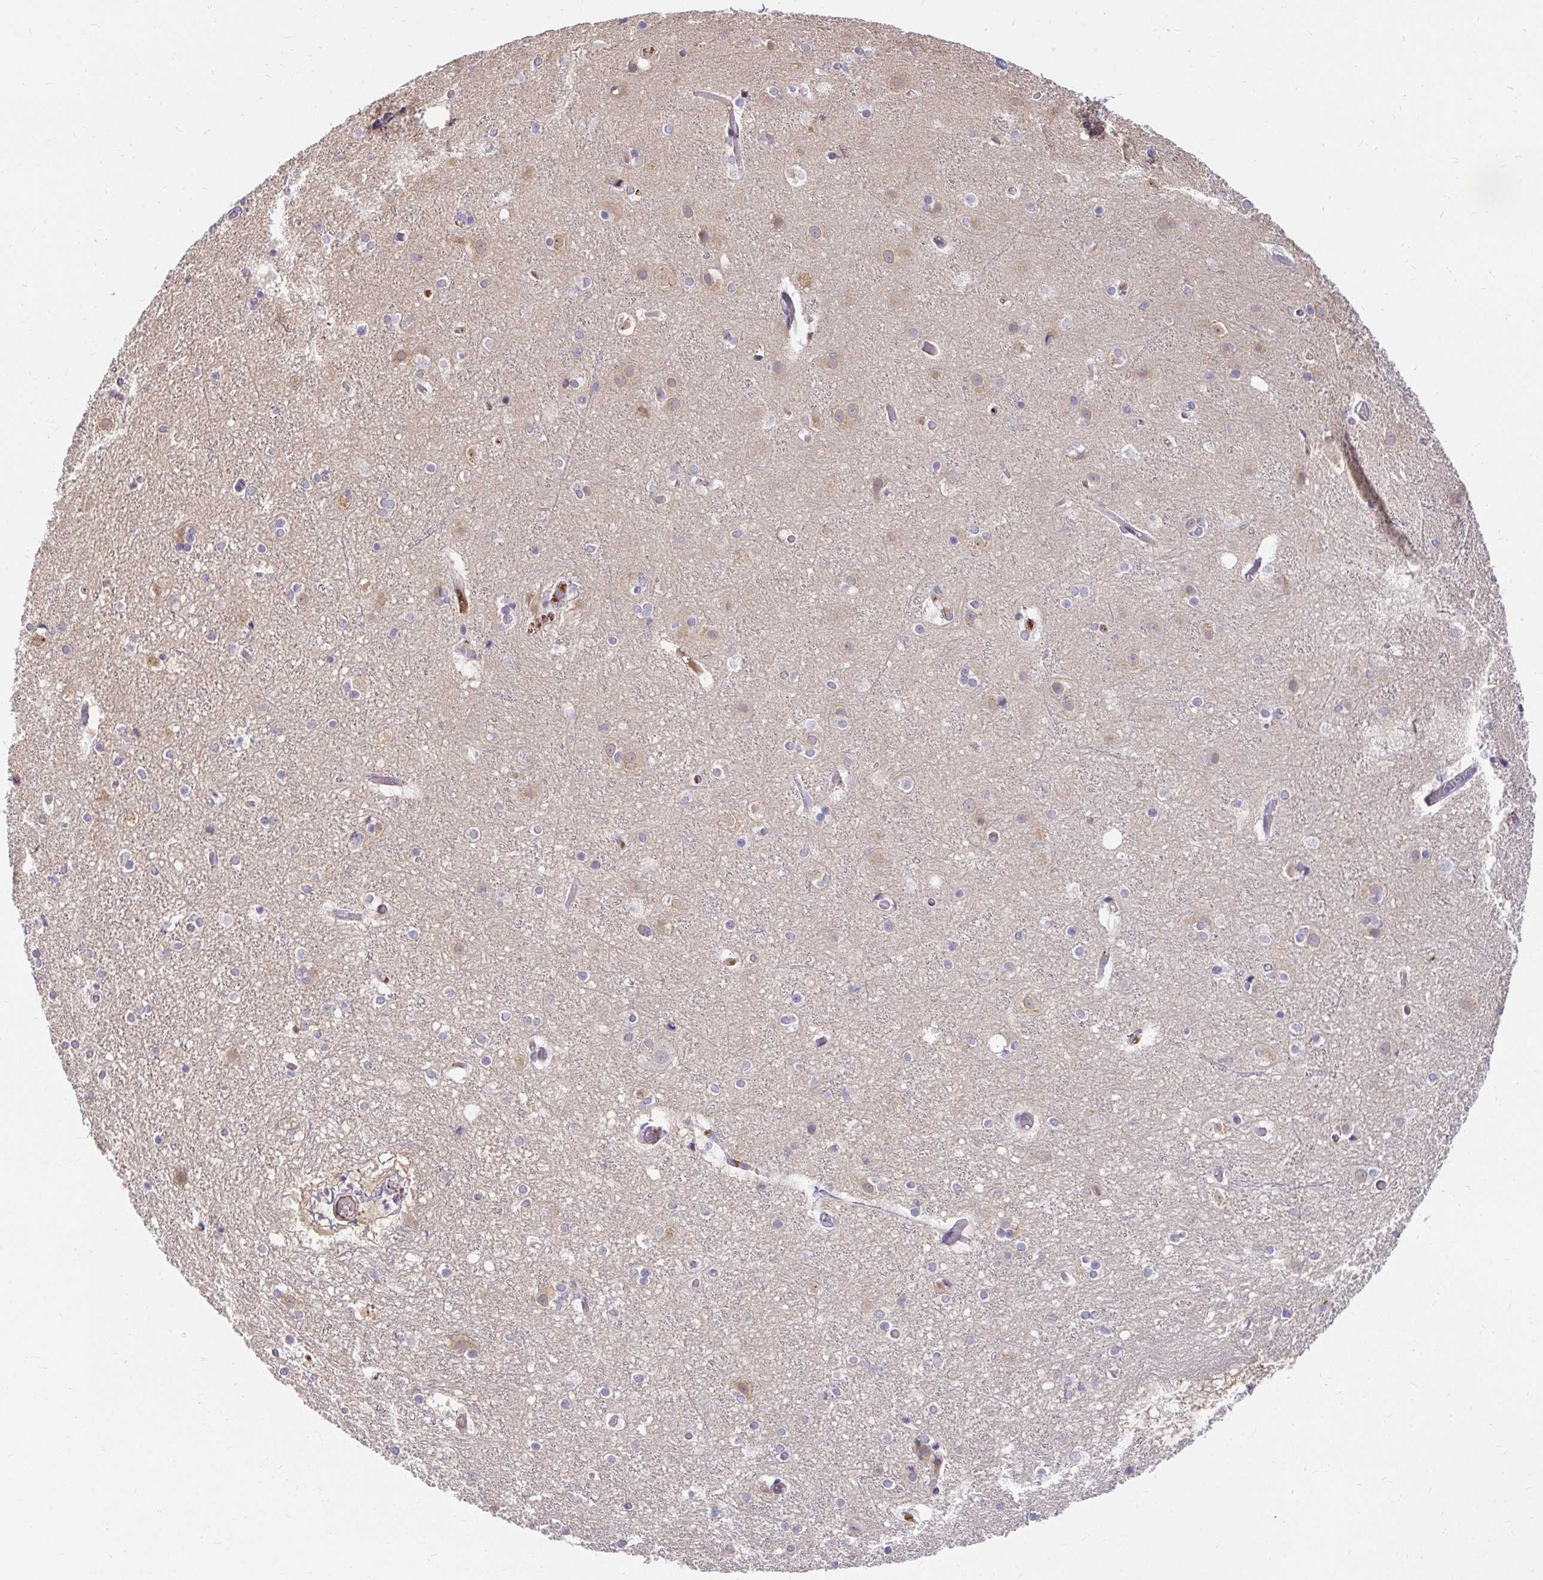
{"staining": {"intensity": "weak", "quantity": "<25%", "location": "cytoplasmic/membranous"}, "tissue": "cerebral cortex", "cell_type": "Endothelial cells", "image_type": "normal", "snomed": [{"axis": "morphology", "description": "Normal tissue, NOS"}, {"axis": "topography", "description": "Cerebral cortex"}], "caption": "An IHC image of unremarkable cerebral cortex is shown. There is no staining in endothelial cells of cerebral cortex. (DAB immunohistochemistry (IHC) visualized using brightfield microscopy, high magnification).", "gene": "LOXL4", "patient": {"sex": "female", "age": 52}}